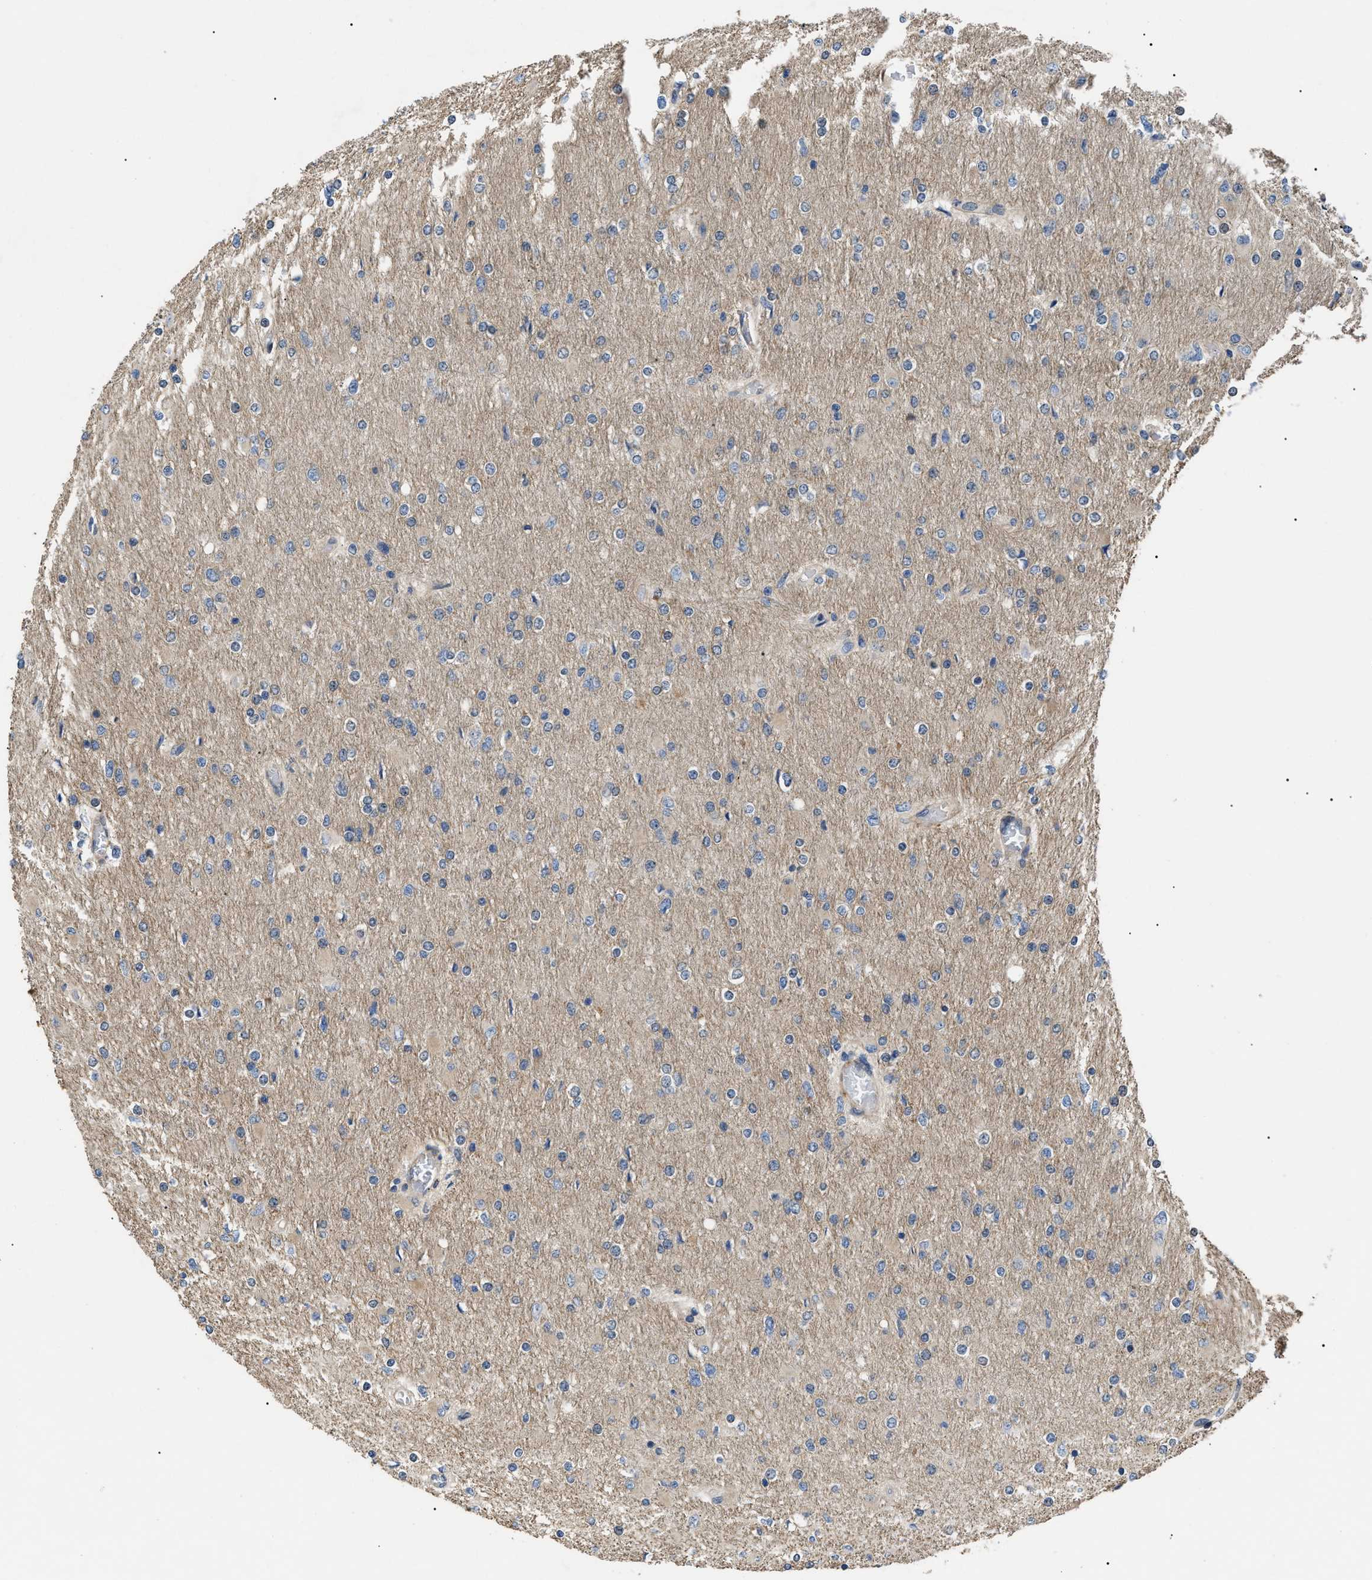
{"staining": {"intensity": "weak", "quantity": "25%-75%", "location": "cytoplasmic/membranous"}, "tissue": "glioma", "cell_type": "Tumor cells", "image_type": "cancer", "snomed": [{"axis": "morphology", "description": "Glioma, malignant, High grade"}, {"axis": "topography", "description": "Cerebral cortex"}], "caption": "Human malignant glioma (high-grade) stained with a protein marker displays weak staining in tumor cells.", "gene": "CRCP", "patient": {"sex": "female", "age": 36}}